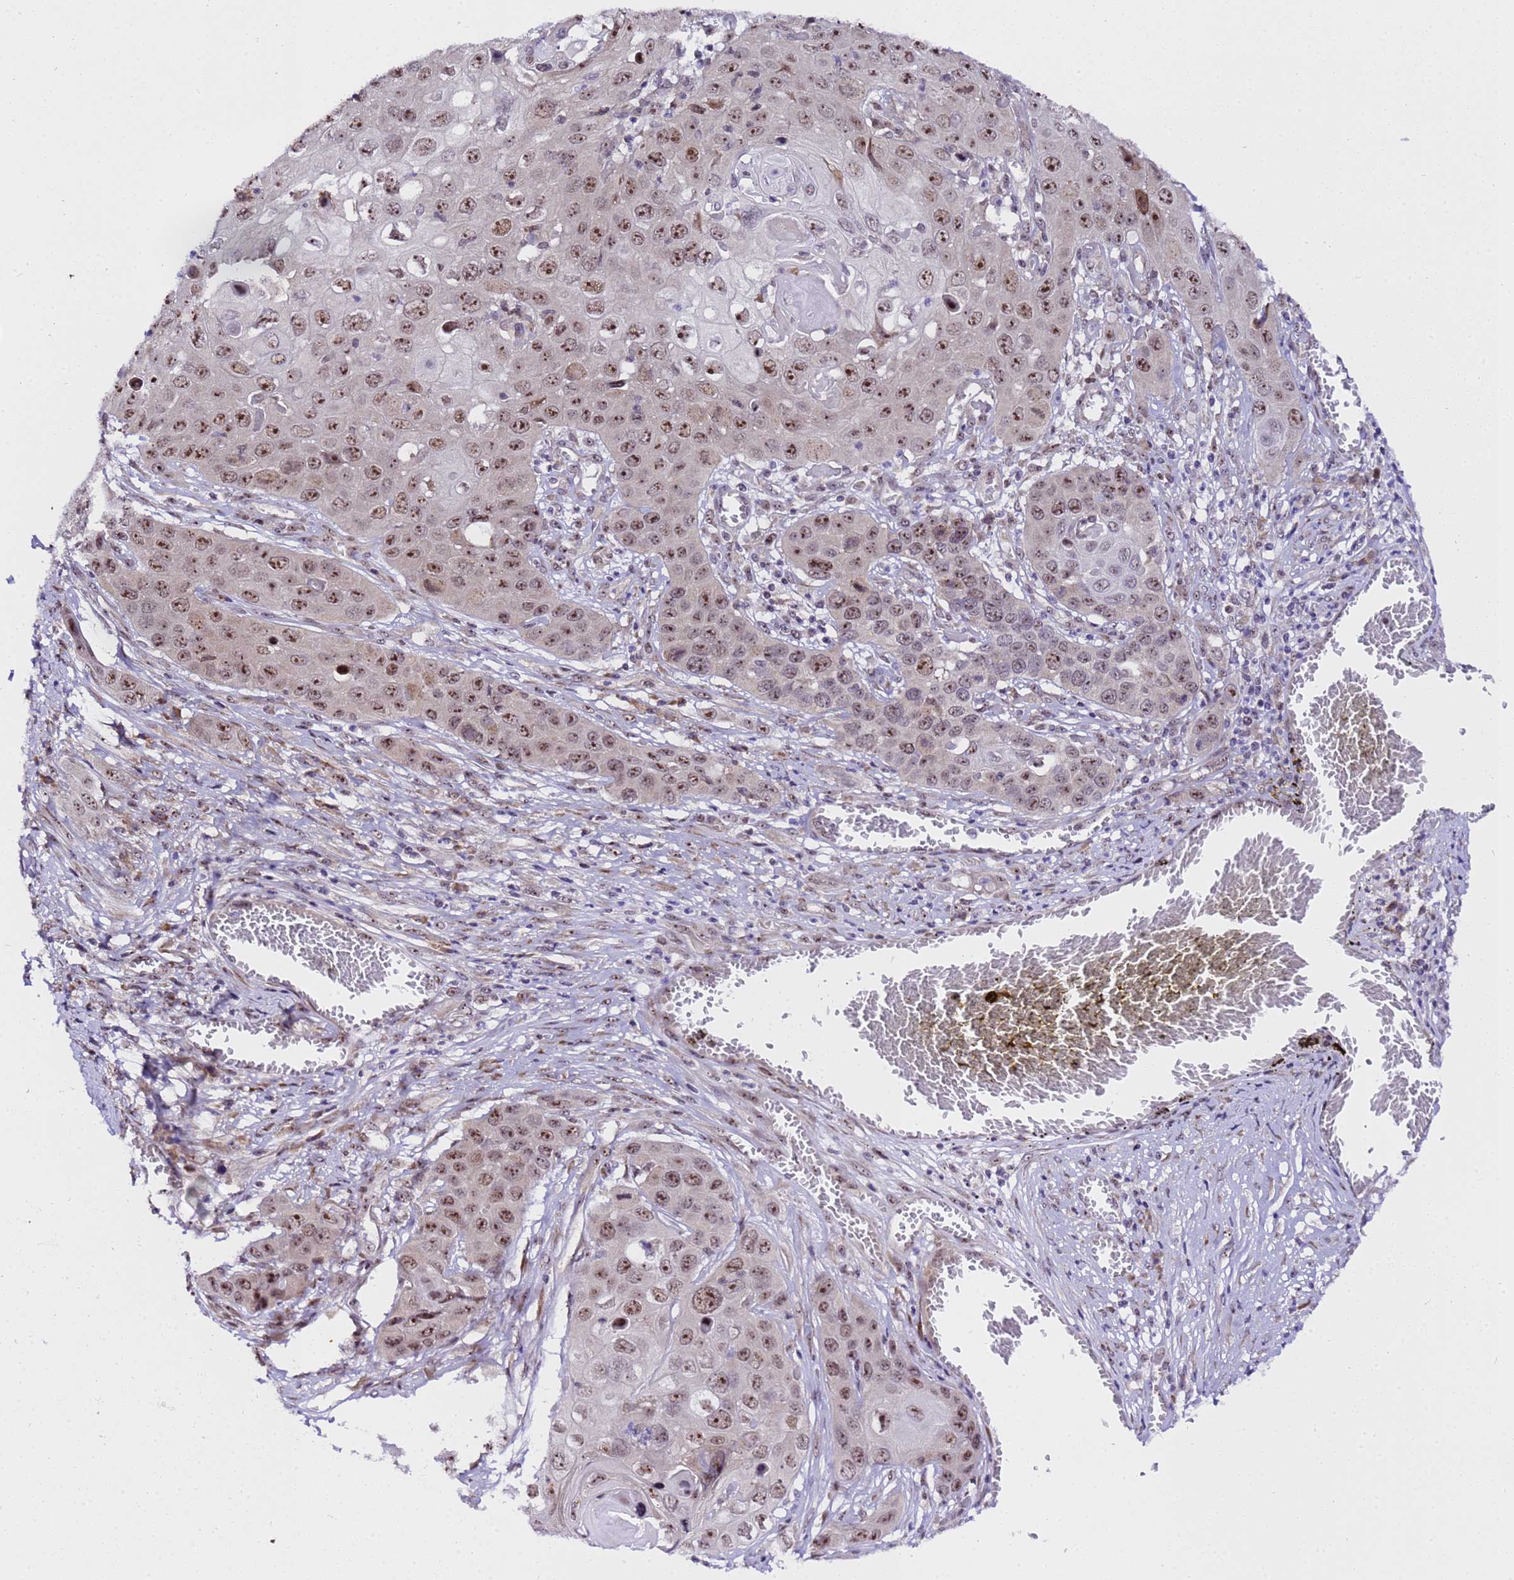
{"staining": {"intensity": "moderate", "quantity": ">75%", "location": "nuclear"}, "tissue": "skin cancer", "cell_type": "Tumor cells", "image_type": "cancer", "snomed": [{"axis": "morphology", "description": "Squamous cell carcinoma, NOS"}, {"axis": "topography", "description": "Skin"}], "caption": "Moderate nuclear protein expression is seen in about >75% of tumor cells in skin cancer (squamous cell carcinoma).", "gene": "SLX4IP", "patient": {"sex": "male", "age": 55}}